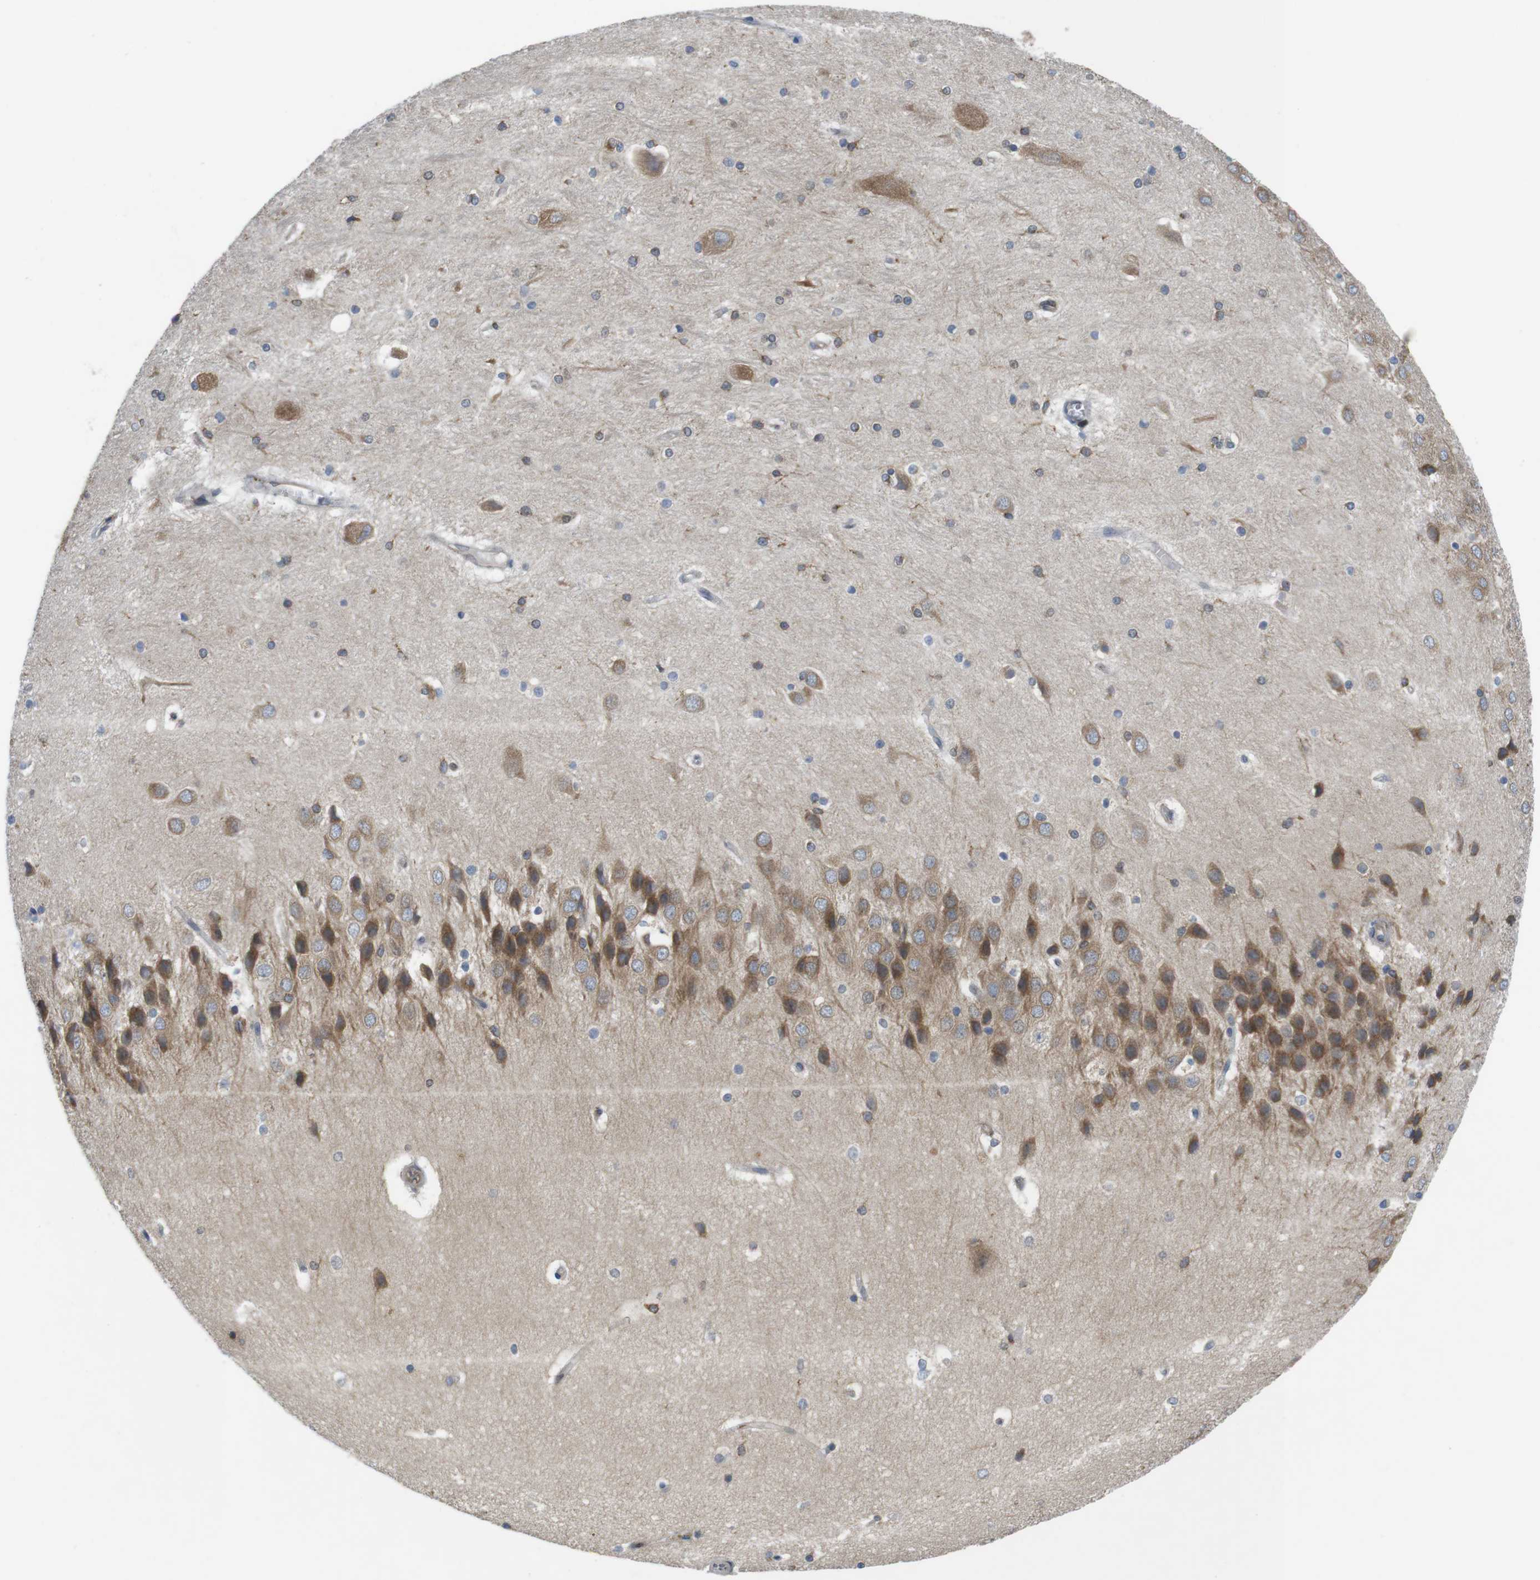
{"staining": {"intensity": "moderate", "quantity": "<25%", "location": "cytoplasmic/membranous"}, "tissue": "hippocampus", "cell_type": "Glial cells", "image_type": "normal", "snomed": [{"axis": "morphology", "description": "Normal tissue, NOS"}, {"axis": "topography", "description": "Hippocampus"}], "caption": "This is an image of IHC staining of benign hippocampus, which shows moderate expression in the cytoplasmic/membranous of glial cells.", "gene": "ARL6IP5", "patient": {"sex": "female", "age": 19}}